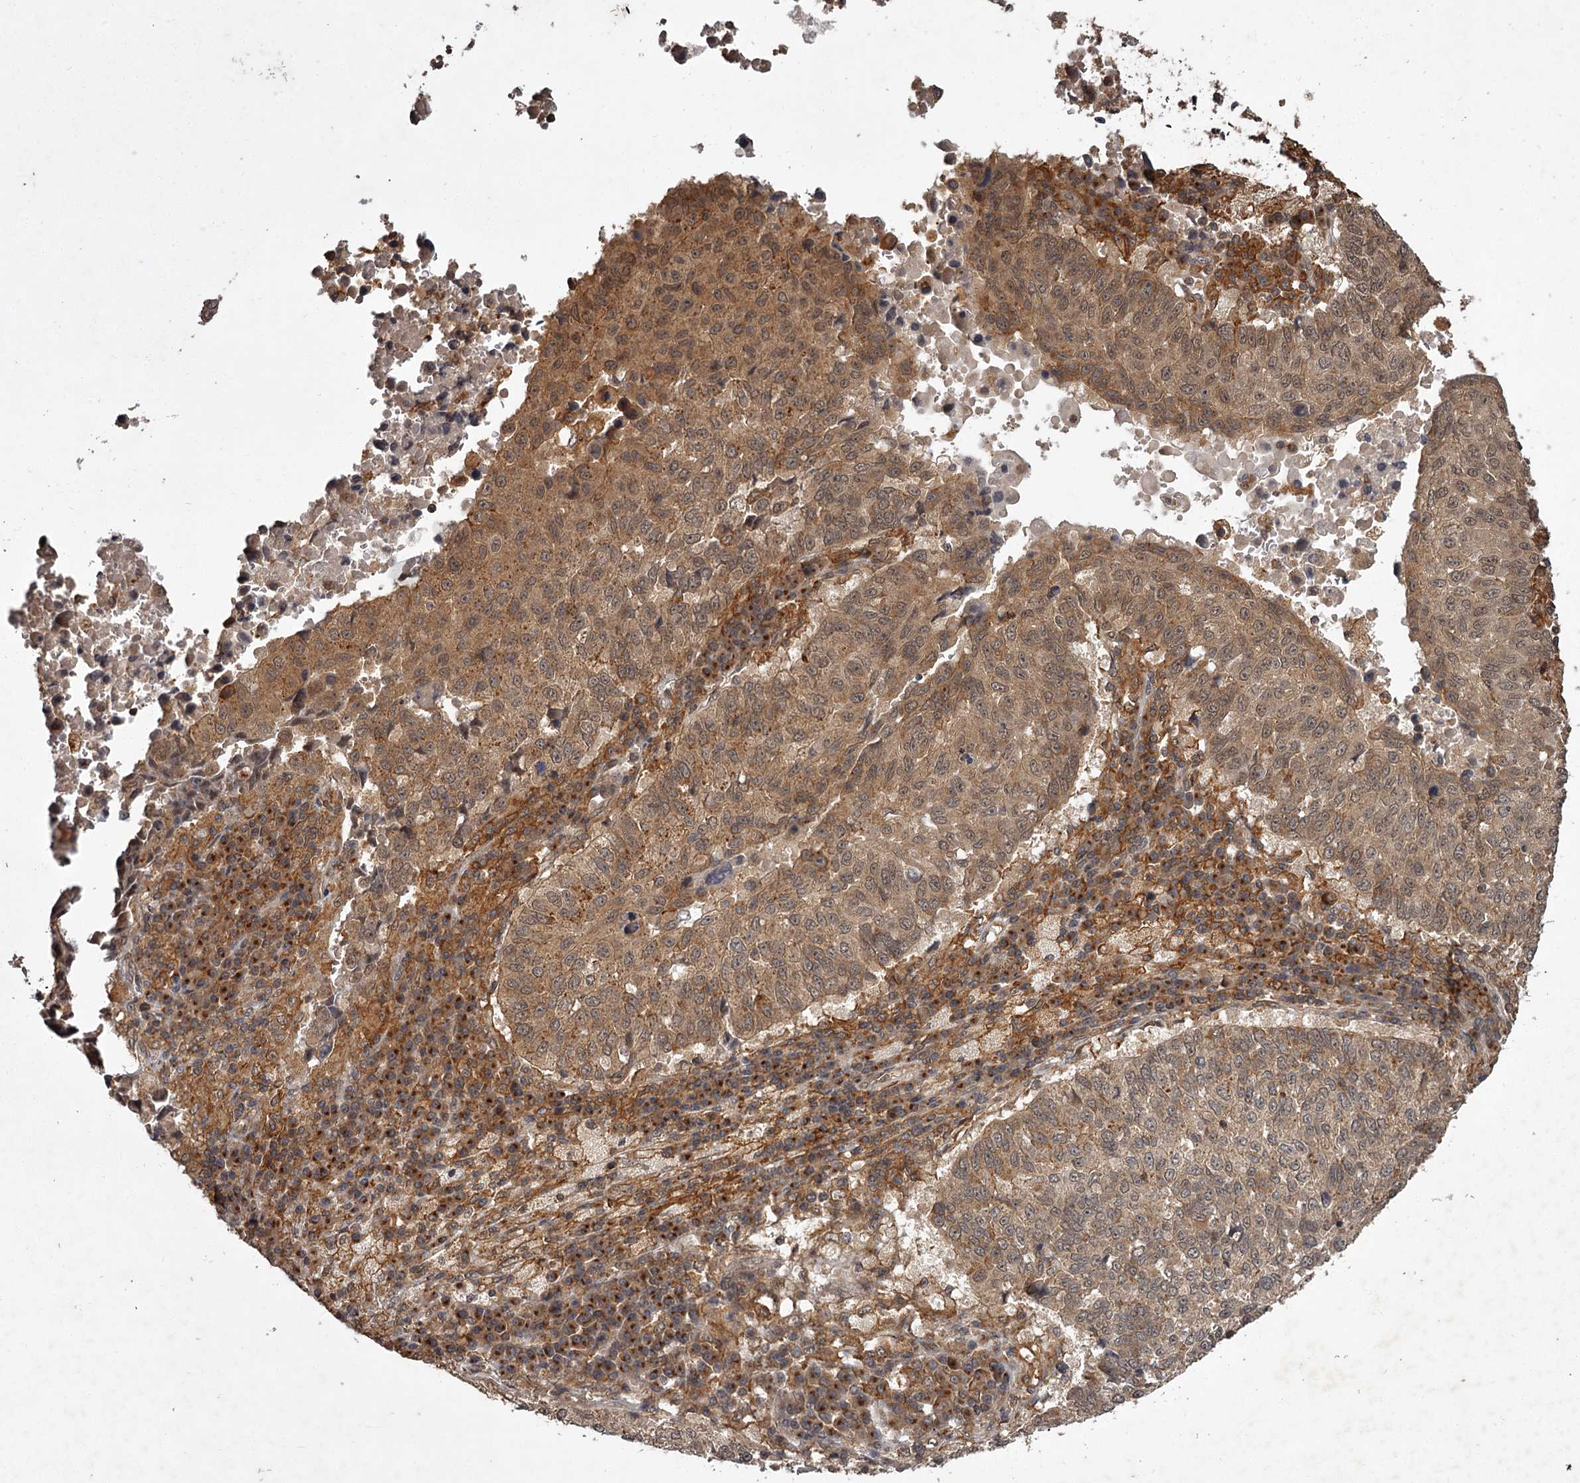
{"staining": {"intensity": "moderate", "quantity": ">75%", "location": "cytoplasmic/membranous"}, "tissue": "lung cancer", "cell_type": "Tumor cells", "image_type": "cancer", "snomed": [{"axis": "morphology", "description": "Squamous cell carcinoma, NOS"}, {"axis": "topography", "description": "Lung"}], "caption": "IHC of human lung cancer (squamous cell carcinoma) demonstrates medium levels of moderate cytoplasmic/membranous expression in about >75% of tumor cells. Immunohistochemistry stains the protein in brown and the nuclei are stained blue.", "gene": "TBC1D23", "patient": {"sex": "male", "age": 73}}